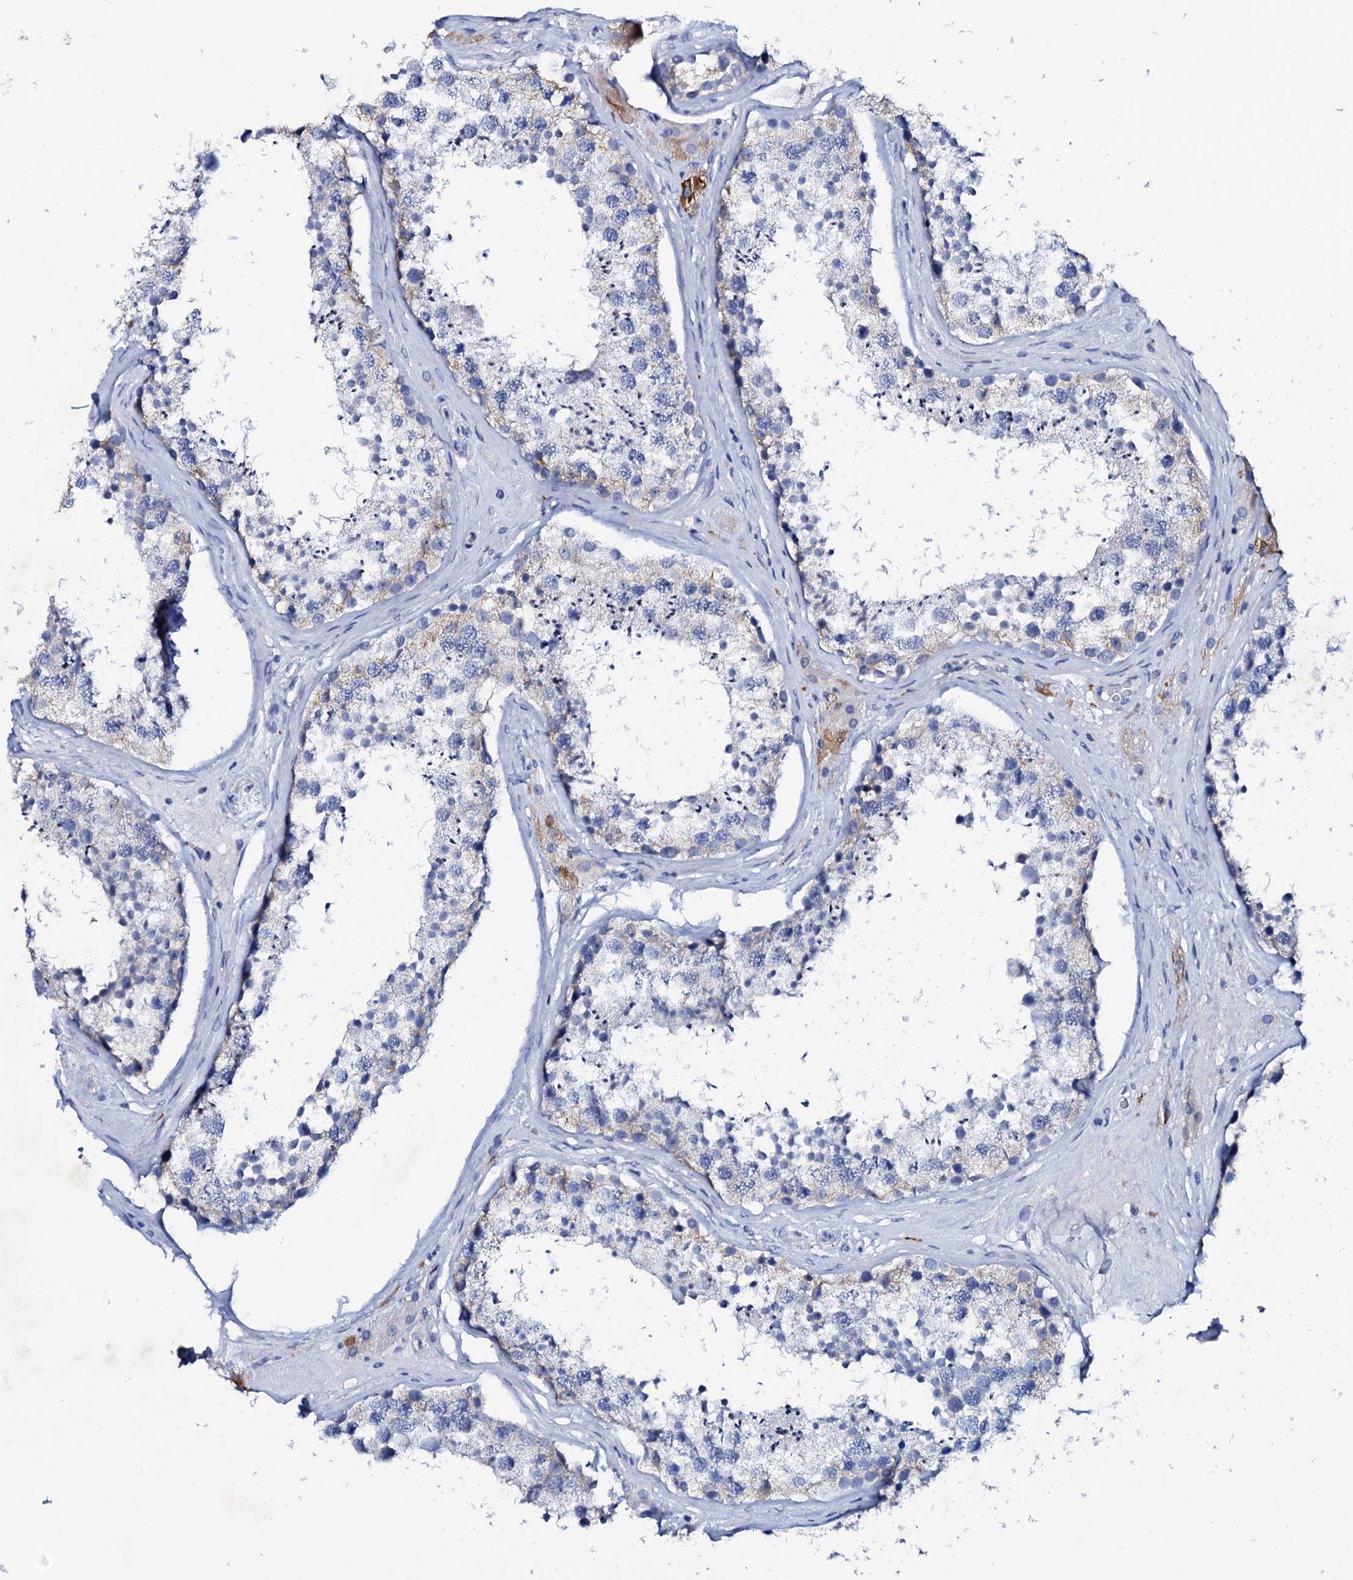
{"staining": {"intensity": "negative", "quantity": "none", "location": "none"}, "tissue": "testis", "cell_type": "Cells in seminiferous ducts", "image_type": "normal", "snomed": [{"axis": "morphology", "description": "Normal tissue, NOS"}, {"axis": "topography", "description": "Testis"}], "caption": "Immunohistochemistry image of benign testis: testis stained with DAB exhibits no significant protein staining in cells in seminiferous ducts.", "gene": "GLB1L3", "patient": {"sex": "male", "age": 46}}